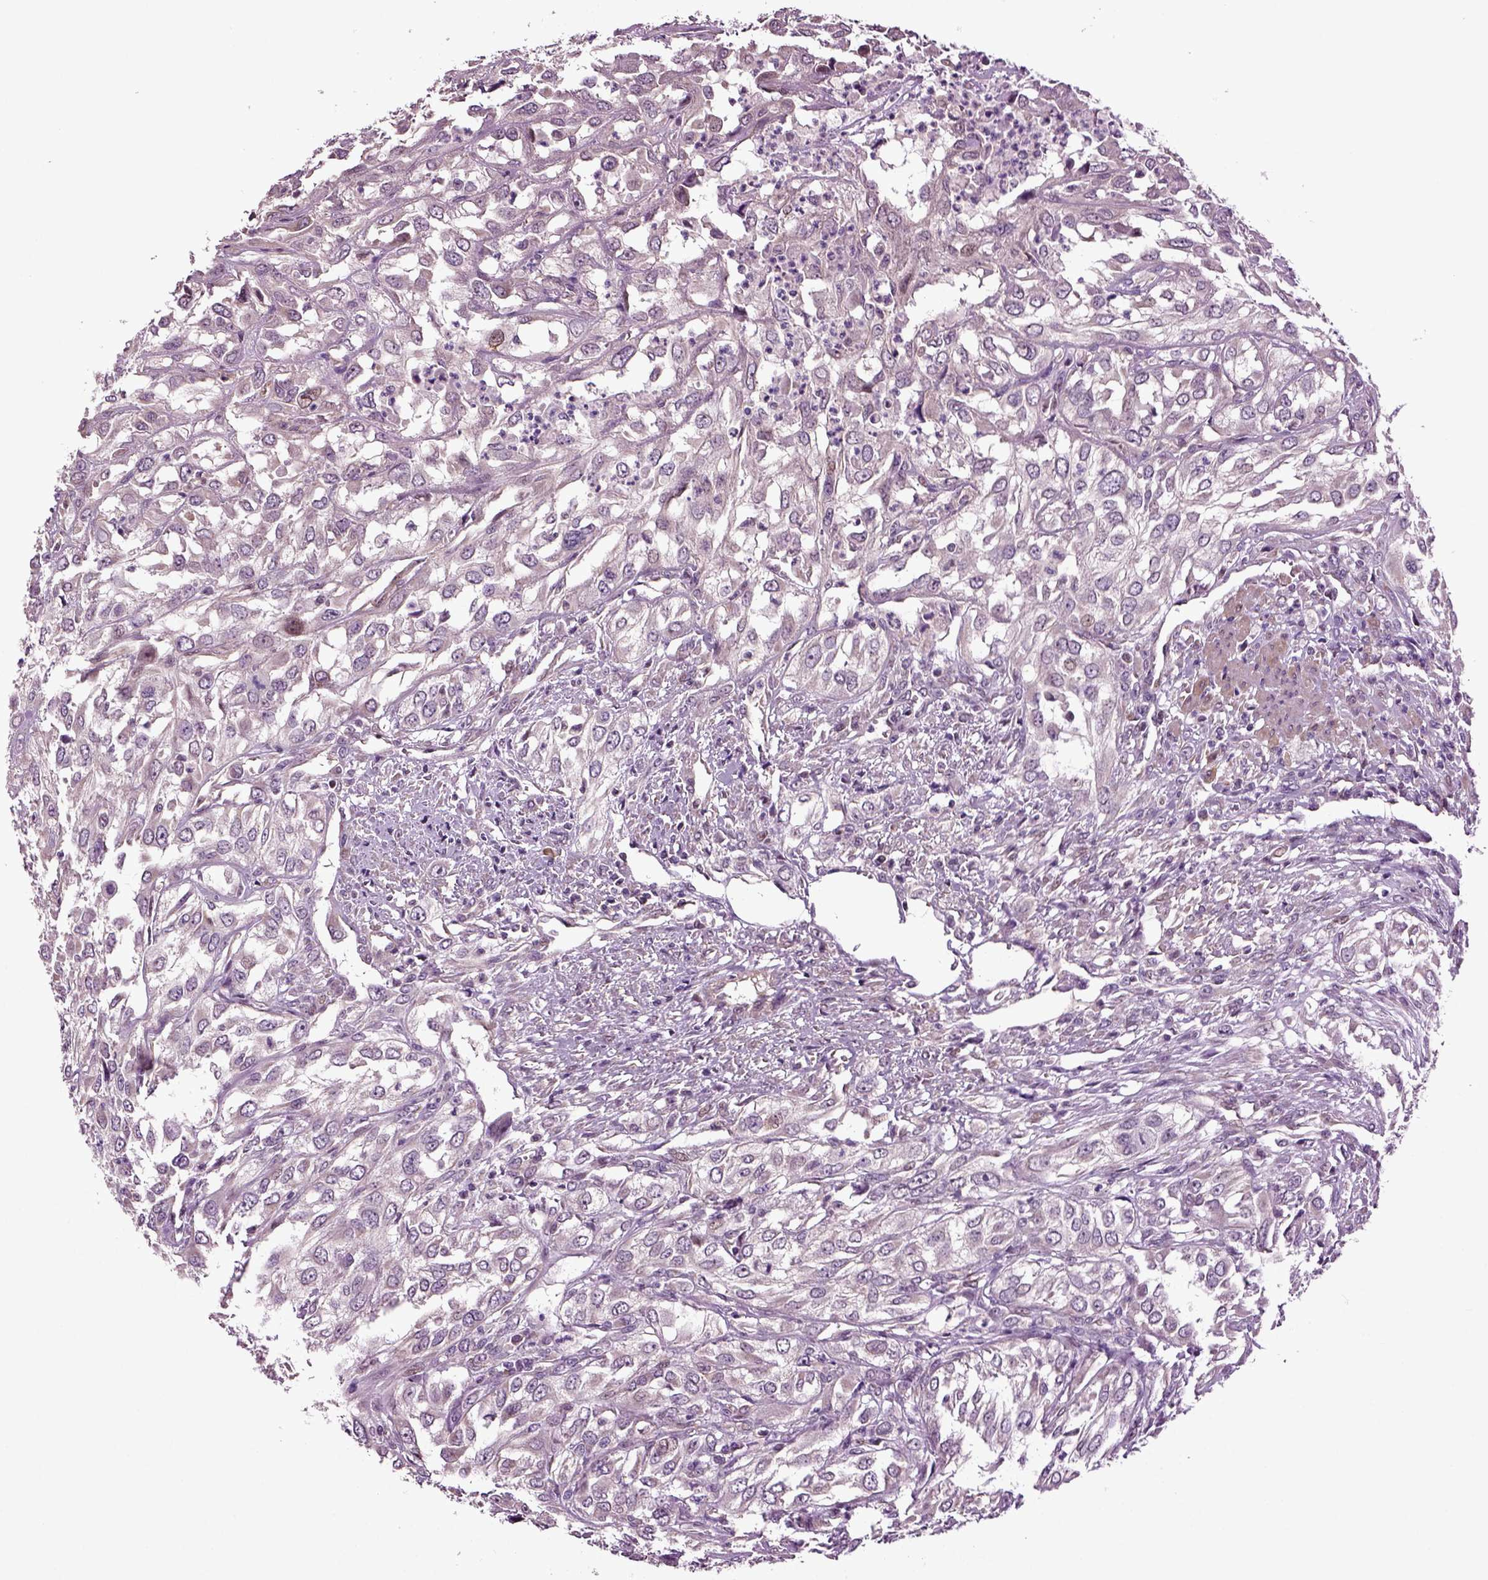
{"staining": {"intensity": "negative", "quantity": "none", "location": "none"}, "tissue": "urothelial cancer", "cell_type": "Tumor cells", "image_type": "cancer", "snomed": [{"axis": "morphology", "description": "Urothelial carcinoma, High grade"}, {"axis": "topography", "description": "Urinary bladder"}], "caption": "The immunohistochemistry (IHC) image has no significant positivity in tumor cells of urothelial cancer tissue. (DAB (3,3'-diaminobenzidine) immunohistochemistry (IHC), high magnification).", "gene": "HAGHL", "patient": {"sex": "male", "age": 67}}